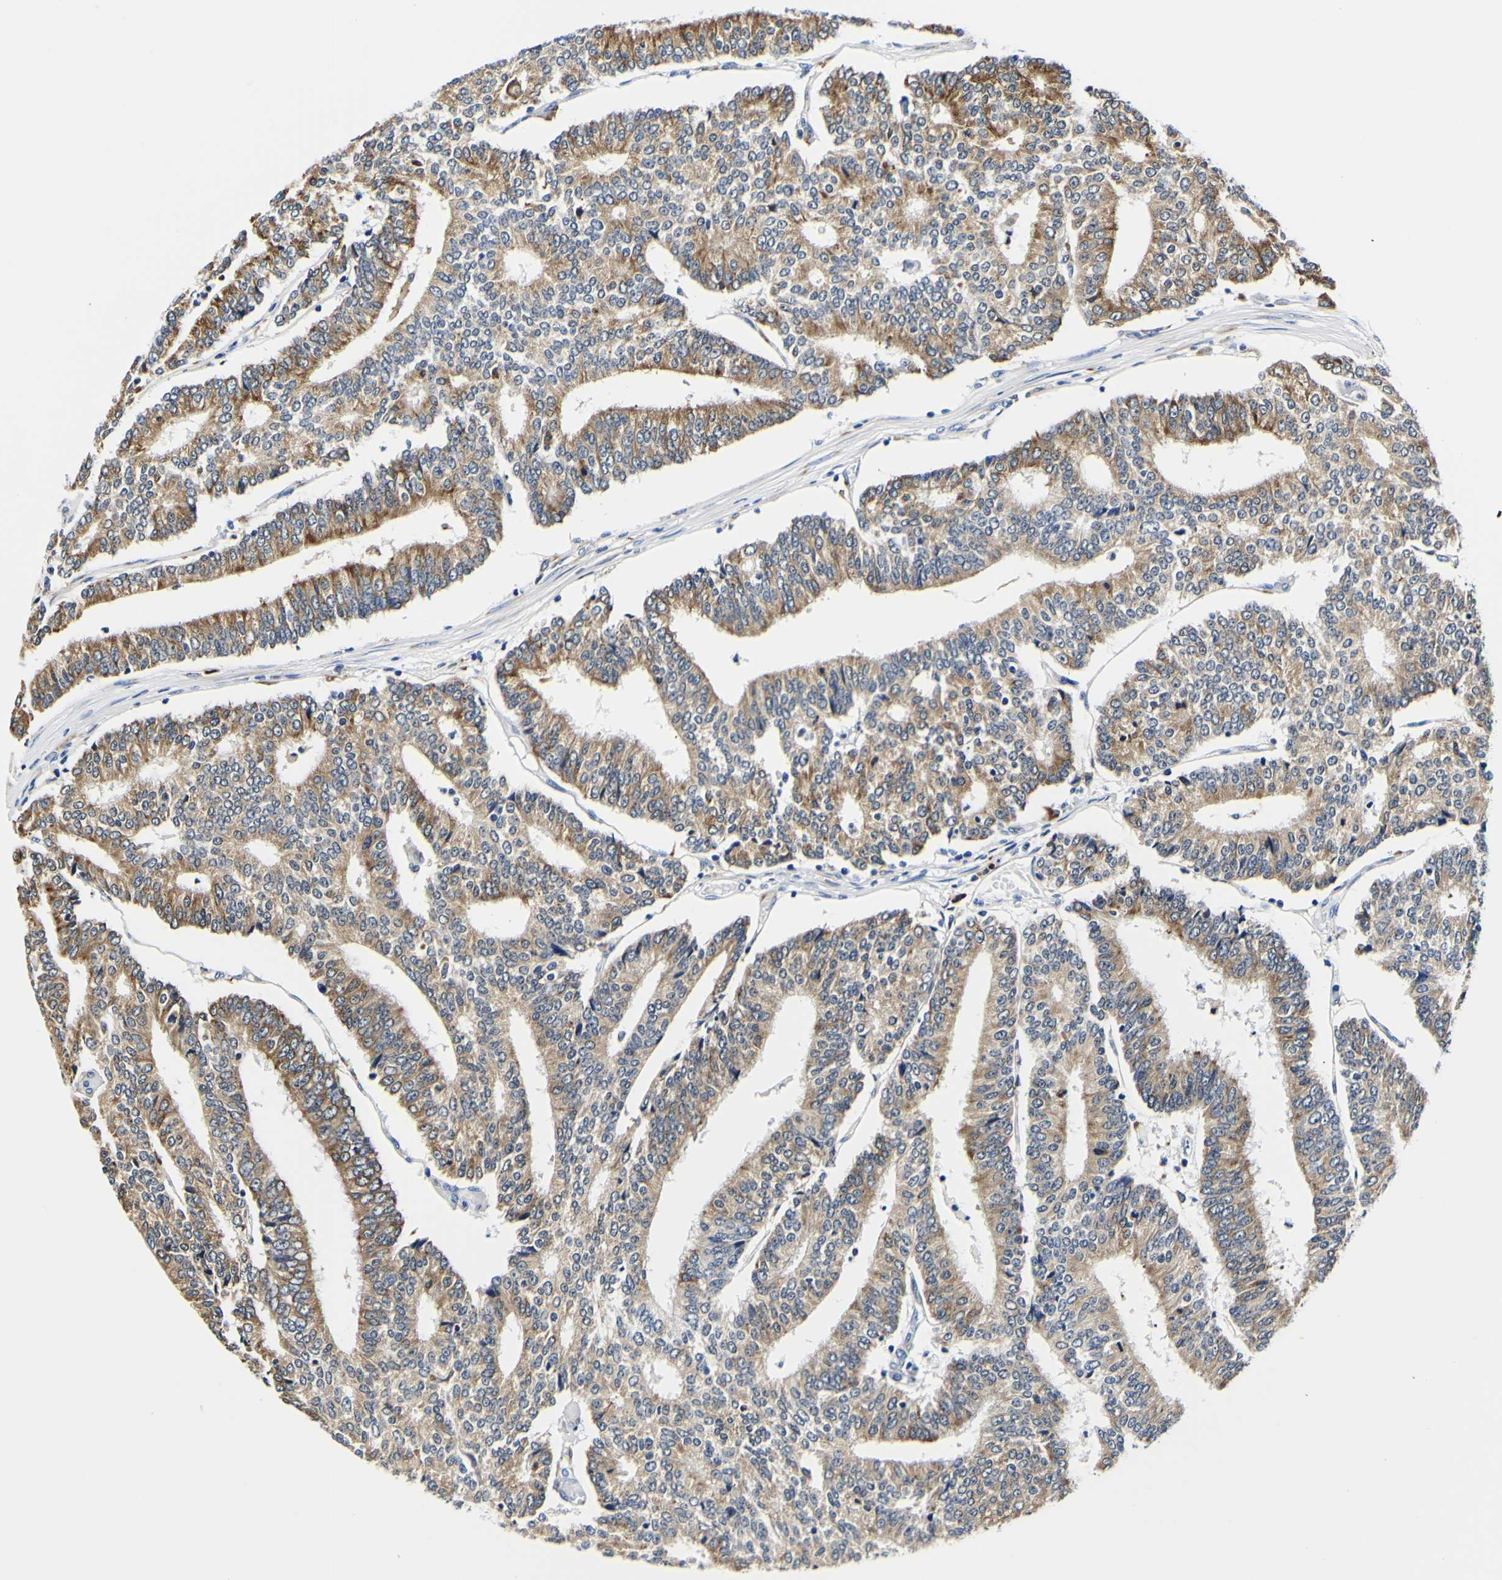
{"staining": {"intensity": "moderate", "quantity": ">75%", "location": "cytoplasmic/membranous"}, "tissue": "prostate cancer", "cell_type": "Tumor cells", "image_type": "cancer", "snomed": [{"axis": "morphology", "description": "Normal tissue, NOS"}, {"axis": "morphology", "description": "Adenocarcinoma, High grade"}, {"axis": "topography", "description": "Prostate"}, {"axis": "topography", "description": "Seminal veicle"}], "caption": "Immunohistochemical staining of prostate cancer reveals moderate cytoplasmic/membranous protein expression in about >75% of tumor cells.", "gene": "P4HB", "patient": {"sex": "male", "age": 55}}